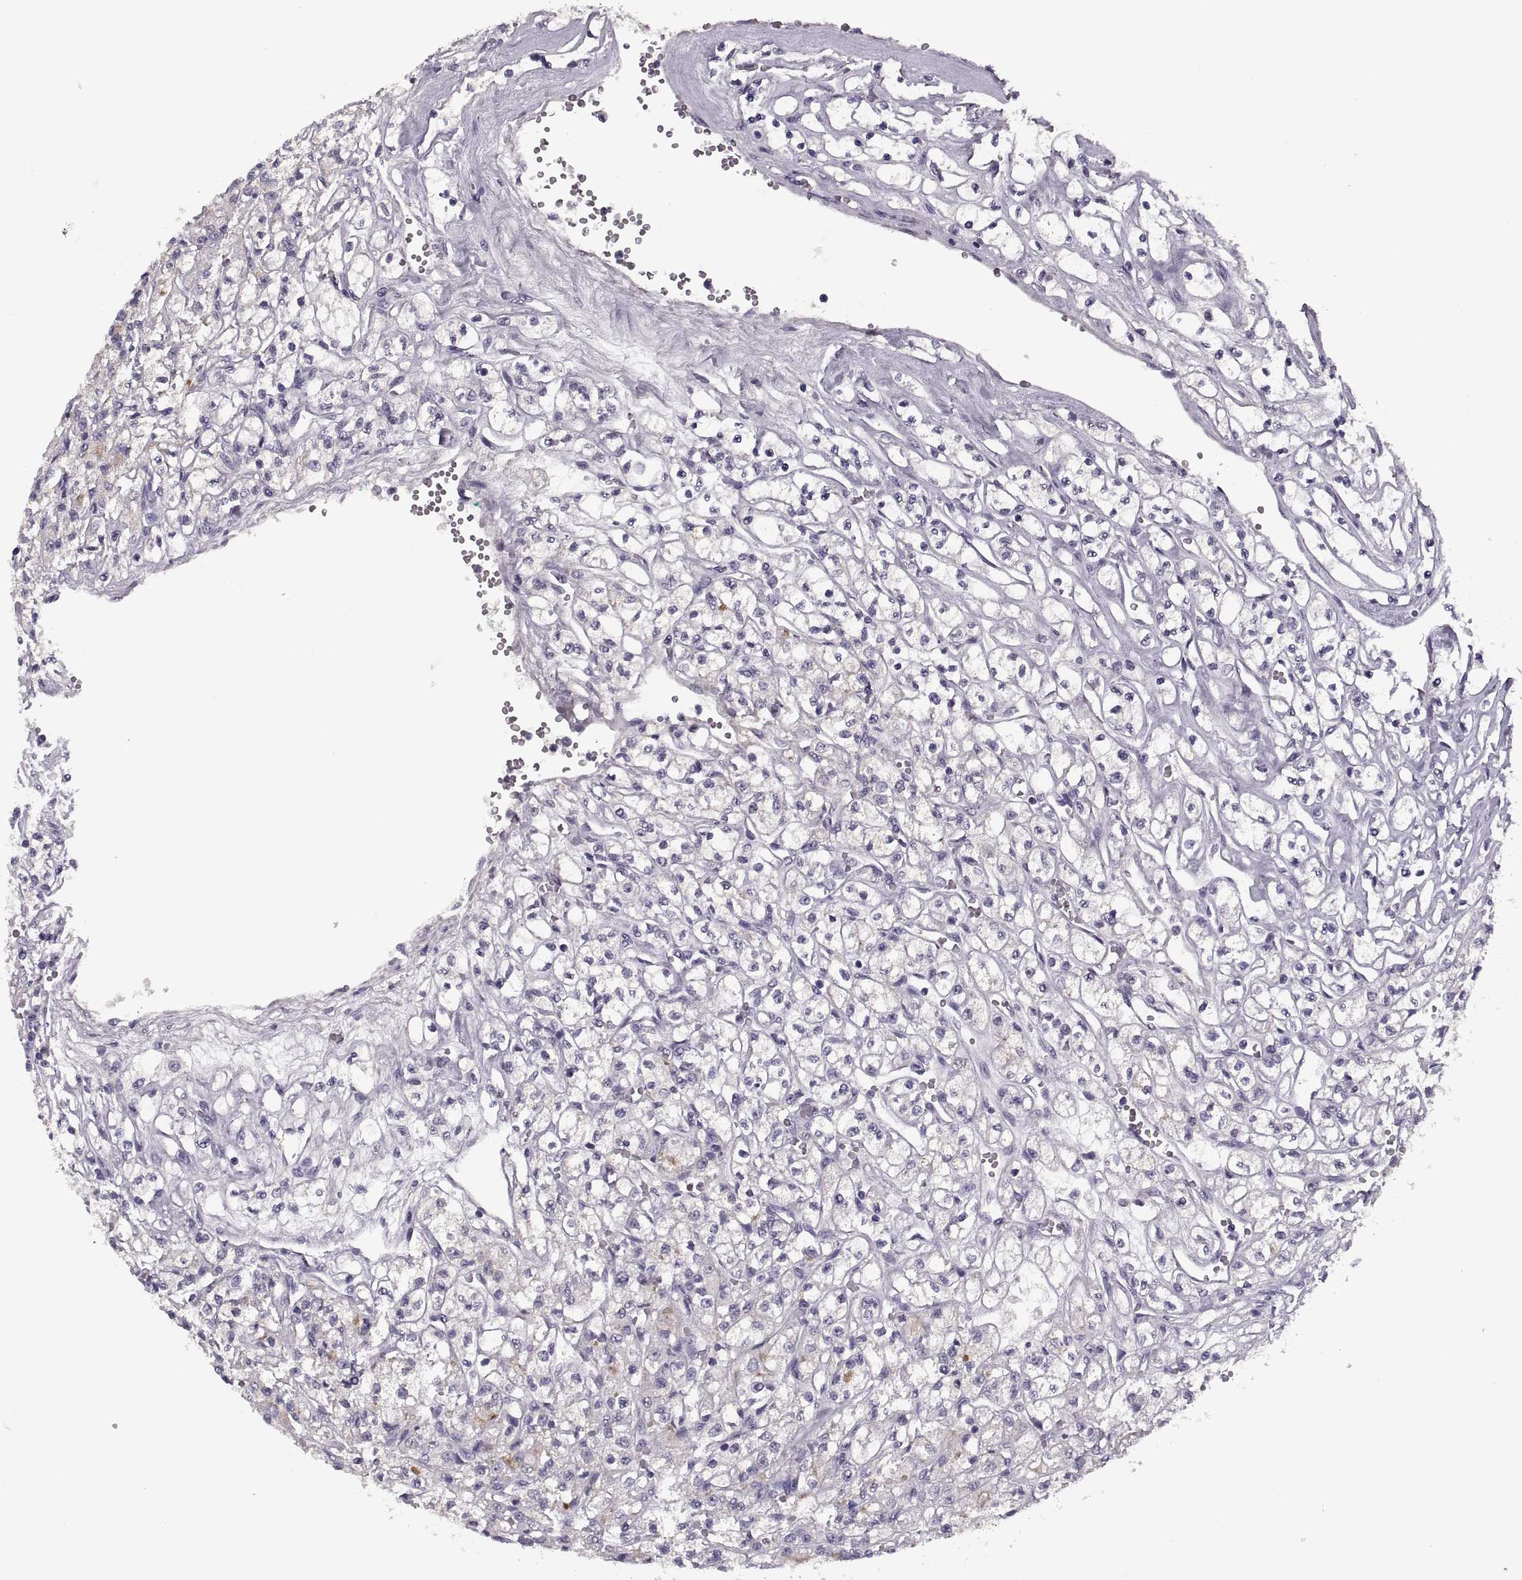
{"staining": {"intensity": "weak", "quantity": "<25%", "location": "cytoplasmic/membranous"}, "tissue": "renal cancer", "cell_type": "Tumor cells", "image_type": "cancer", "snomed": [{"axis": "morphology", "description": "Adenocarcinoma, NOS"}, {"axis": "topography", "description": "Kidney"}], "caption": "Immunohistochemical staining of human renal adenocarcinoma reveals no significant positivity in tumor cells.", "gene": "CACNA1F", "patient": {"sex": "female", "age": 70}}